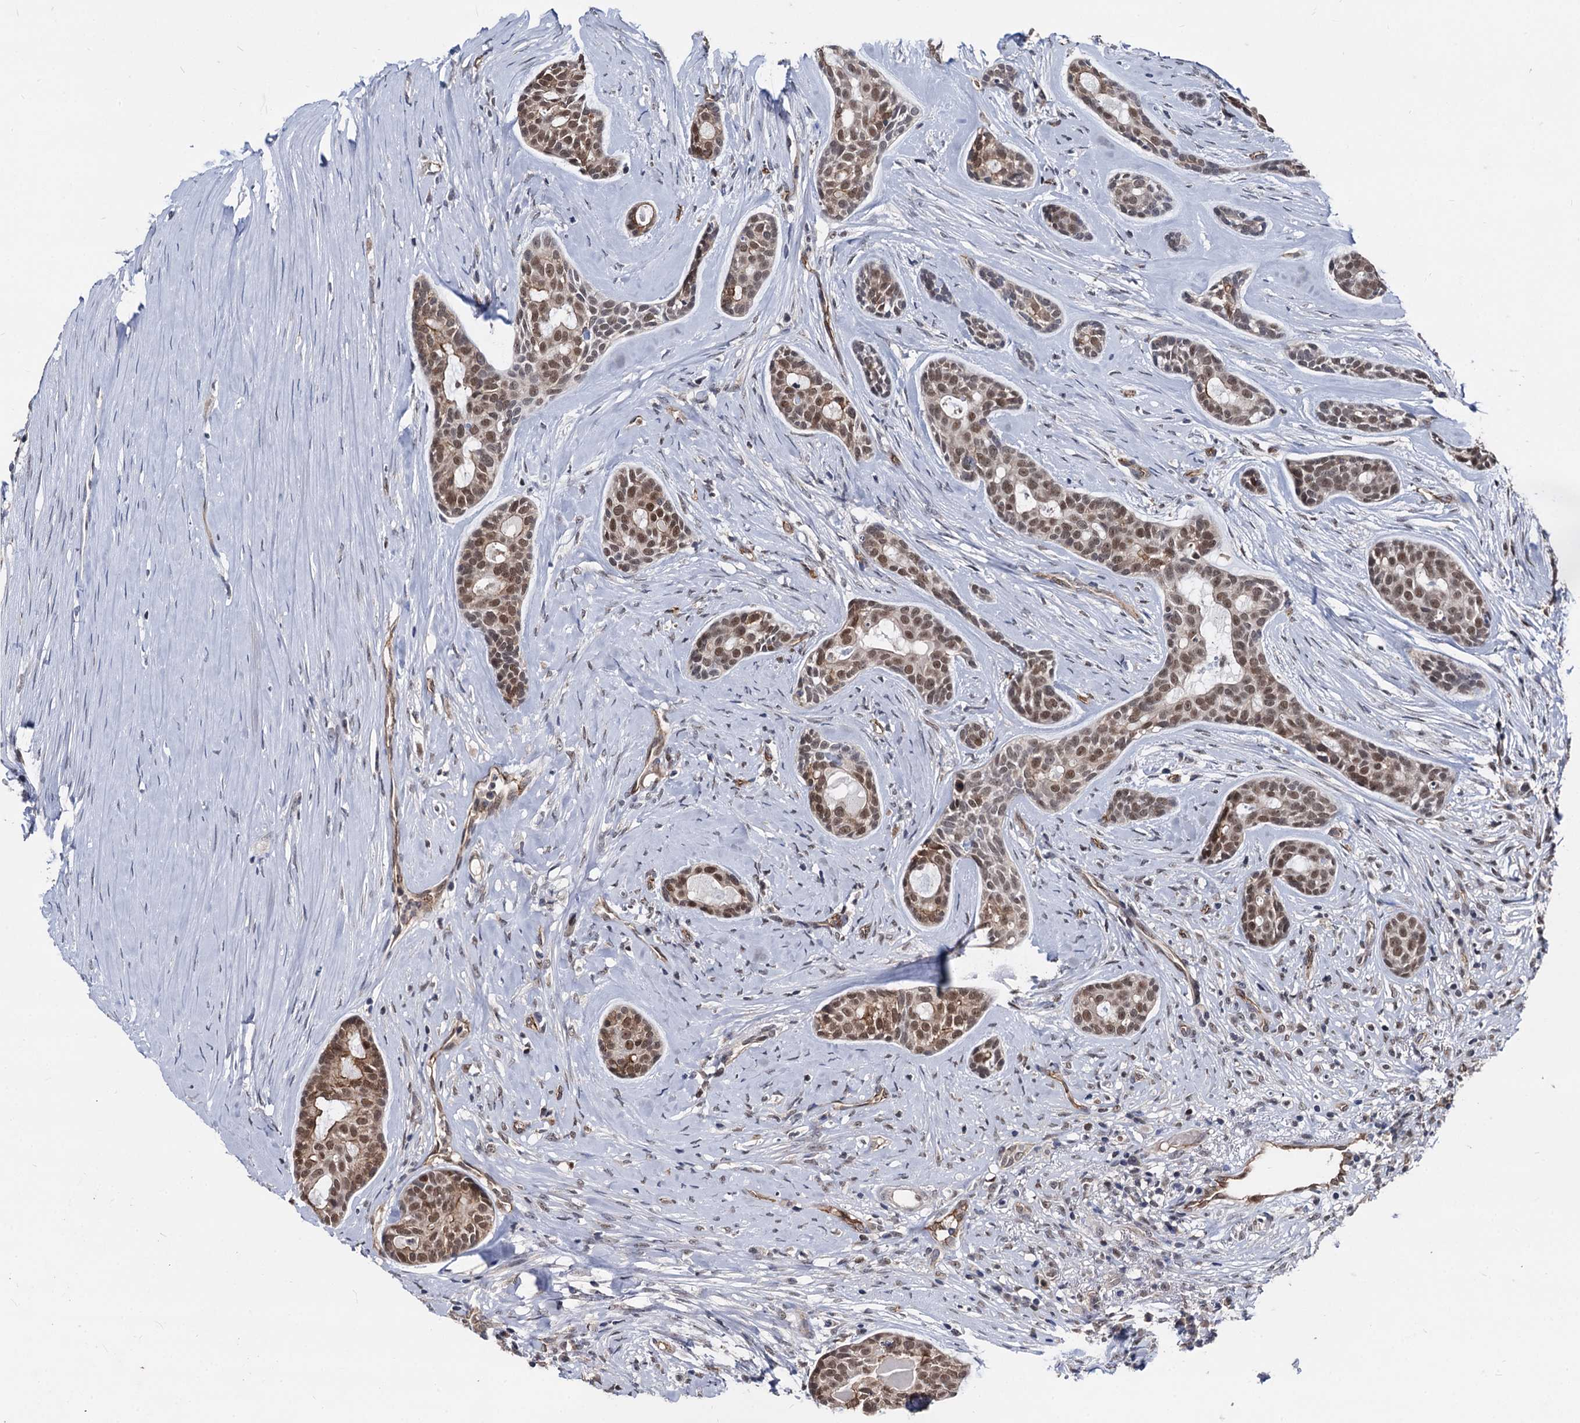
{"staining": {"intensity": "moderate", "quantity": ">75%", "location": "nuclear"}, "tissue": "head and neck cancer", "cell_type": "Tumor cells", "image_type": "cancer", "snomed": [{"axis": "morphology", "description": "Adenocarcinoma, NOS"}, {"axis": "topography", "description": "Subcutis"}, {"axis": "topography", "description": "Head-Neck"}], "caption": "An immunohistochemistry photomicrograph of tumor tissue is shown. Protein staining in brown shows moderate nuclear positivity in adenocarcinoma (head and neck) within tumor cells.", "gene": "GALNT11", "patient": {"sex": "female", "age": 73}}